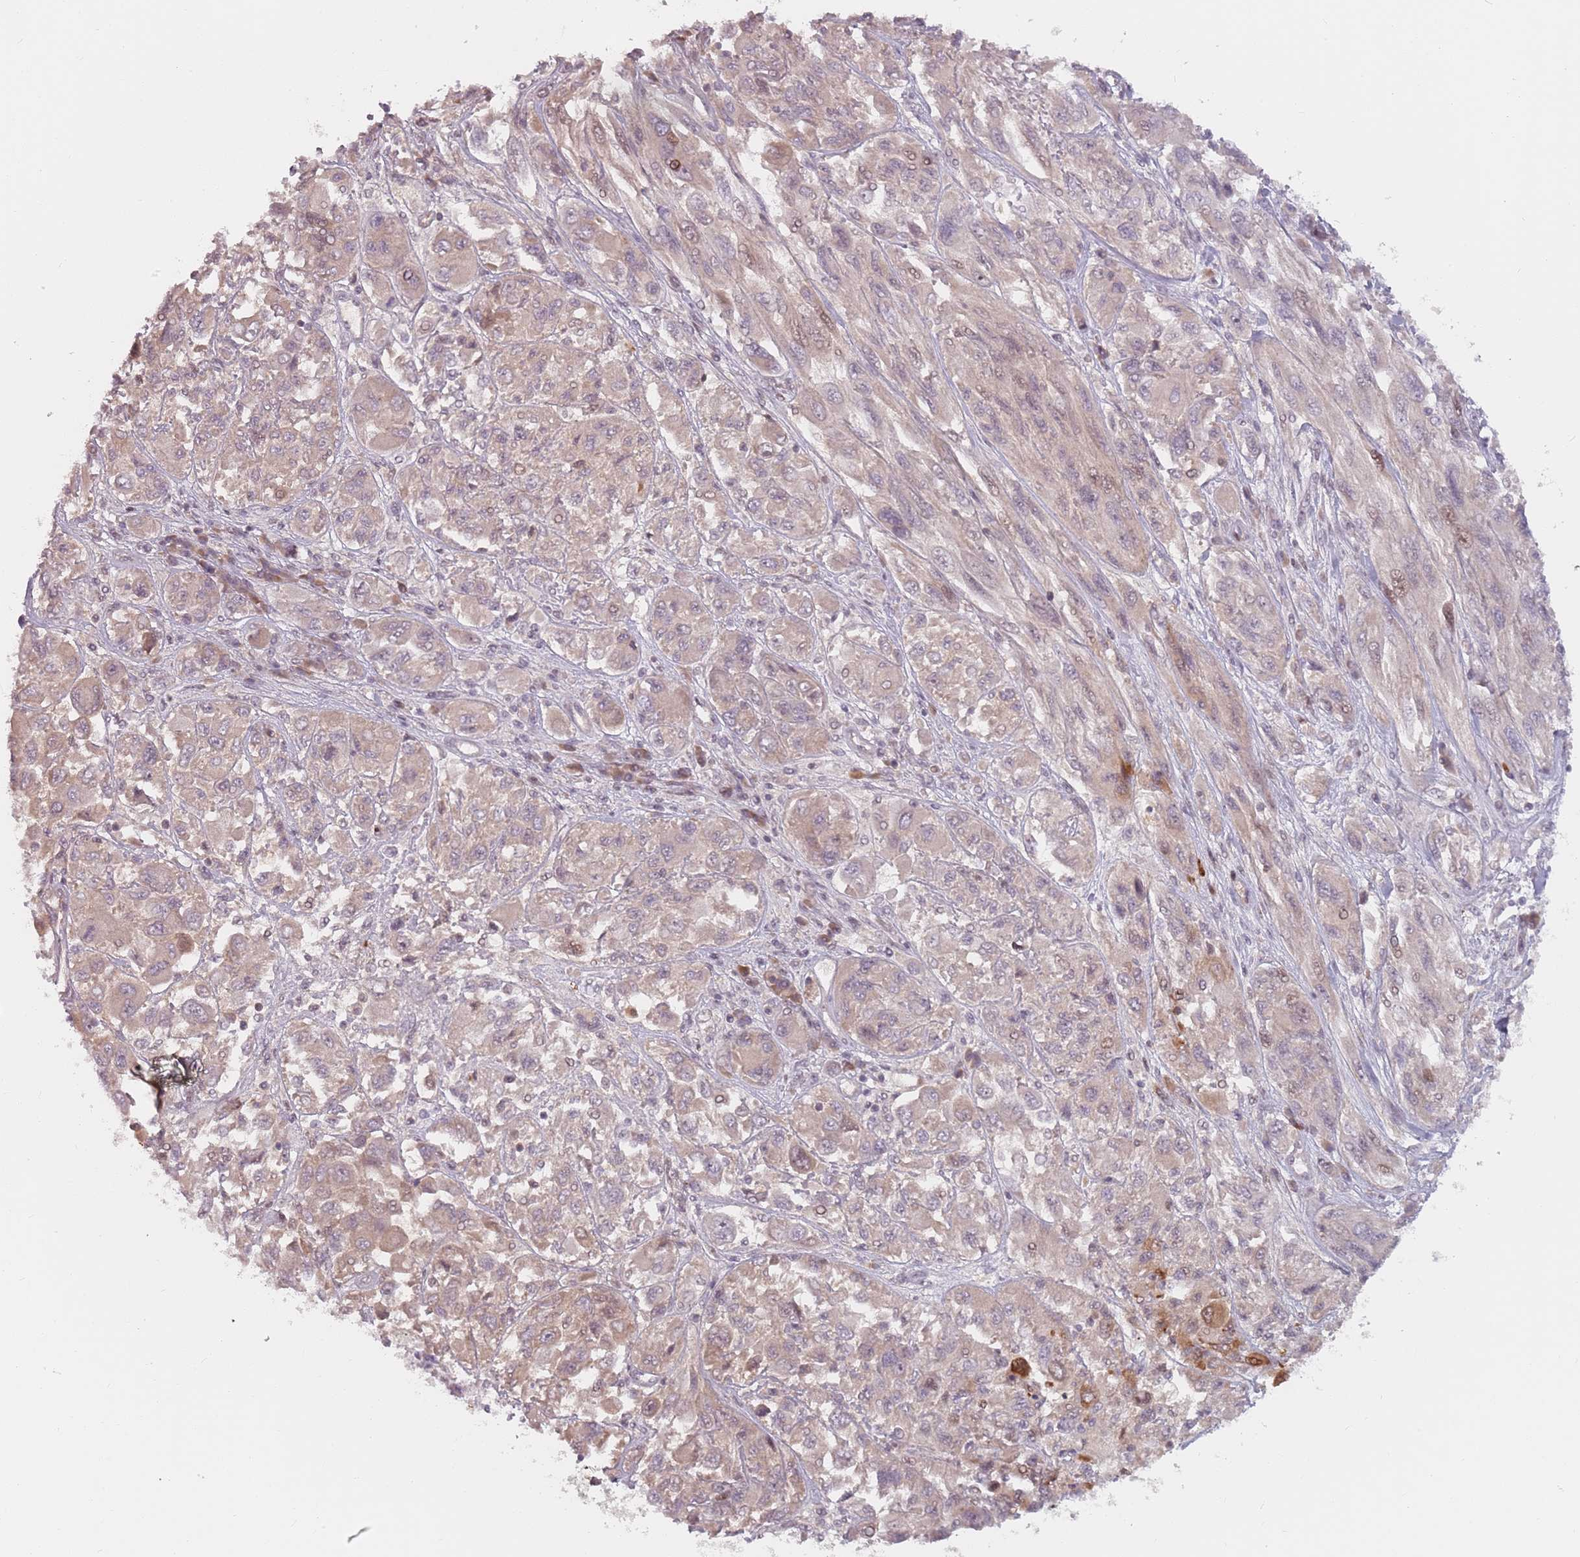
{"staining": {"intensity": "weak", "quantity": ">75%", "location": "cytoplasmic/membranous,nuclear"}, "tissue": "melanoma", "cell_type": "Tumor cells", "image_type": "cancer", "snomed": [{"axis": "morphology", "description": "Malignant melanoma, NOS"}, {"axis": "topography", "description": "Skin"}], "caption": "Approximately >75% of tumor cells in malignant melanoma demonstrate weak cytoplasmic/membranous and nuclear protein positivity as visualized by brown immunohistochemical staining.", "gene": "RPS6KA2", "patient": {"sex": "female", "age": 91}}